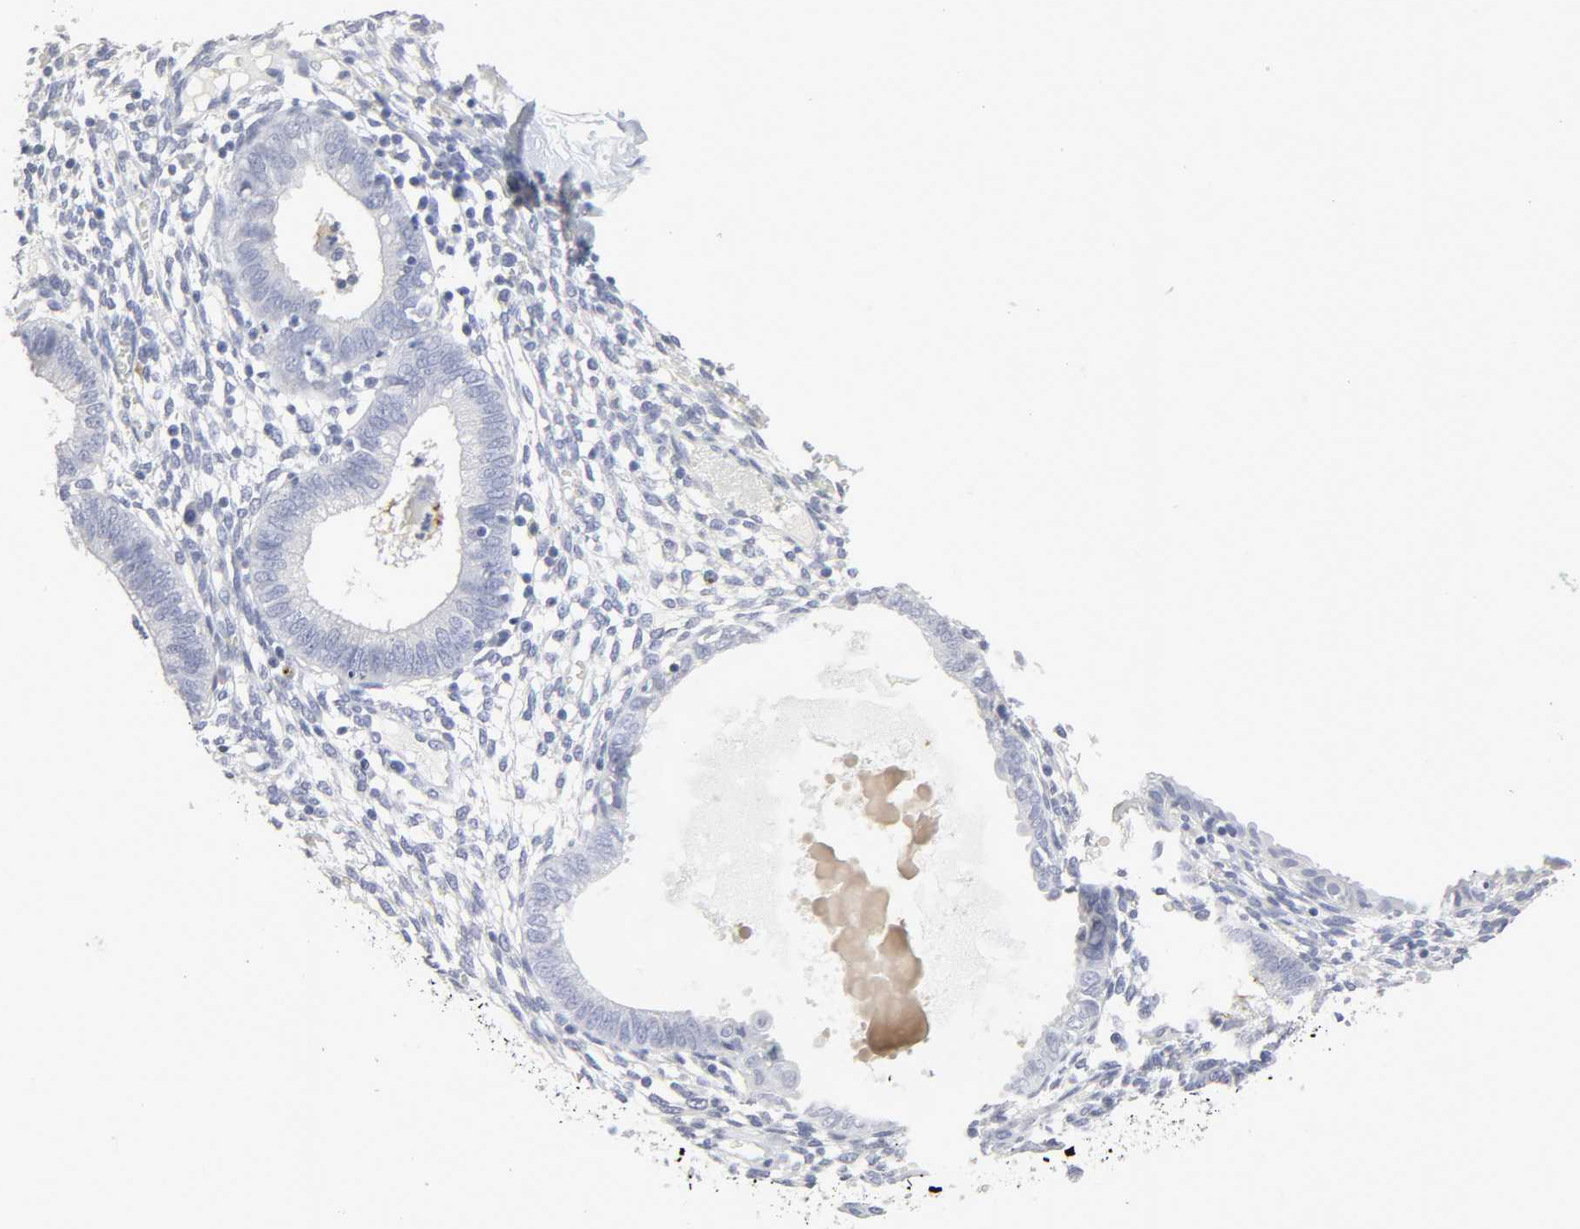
{"staining": {"intensity": "negative", "quantity": "none", "location": "none"}, "tissue": "endometrium", "cell_type": "Cells in endometrial stroma", "image_type": "normal", "snomed": [{"axis": "morphology", "description": "Normal tissue, NOS"}, {"axis": "topography", "description": "Endometrium"}], "caption": "Immunohistochemistry (IHC) of unremarkable endometrium reveals no positivity in cells in endometrial stroma.", "gene": "SLCO1B3", "patient": {"sex": "female", "age": 61}}